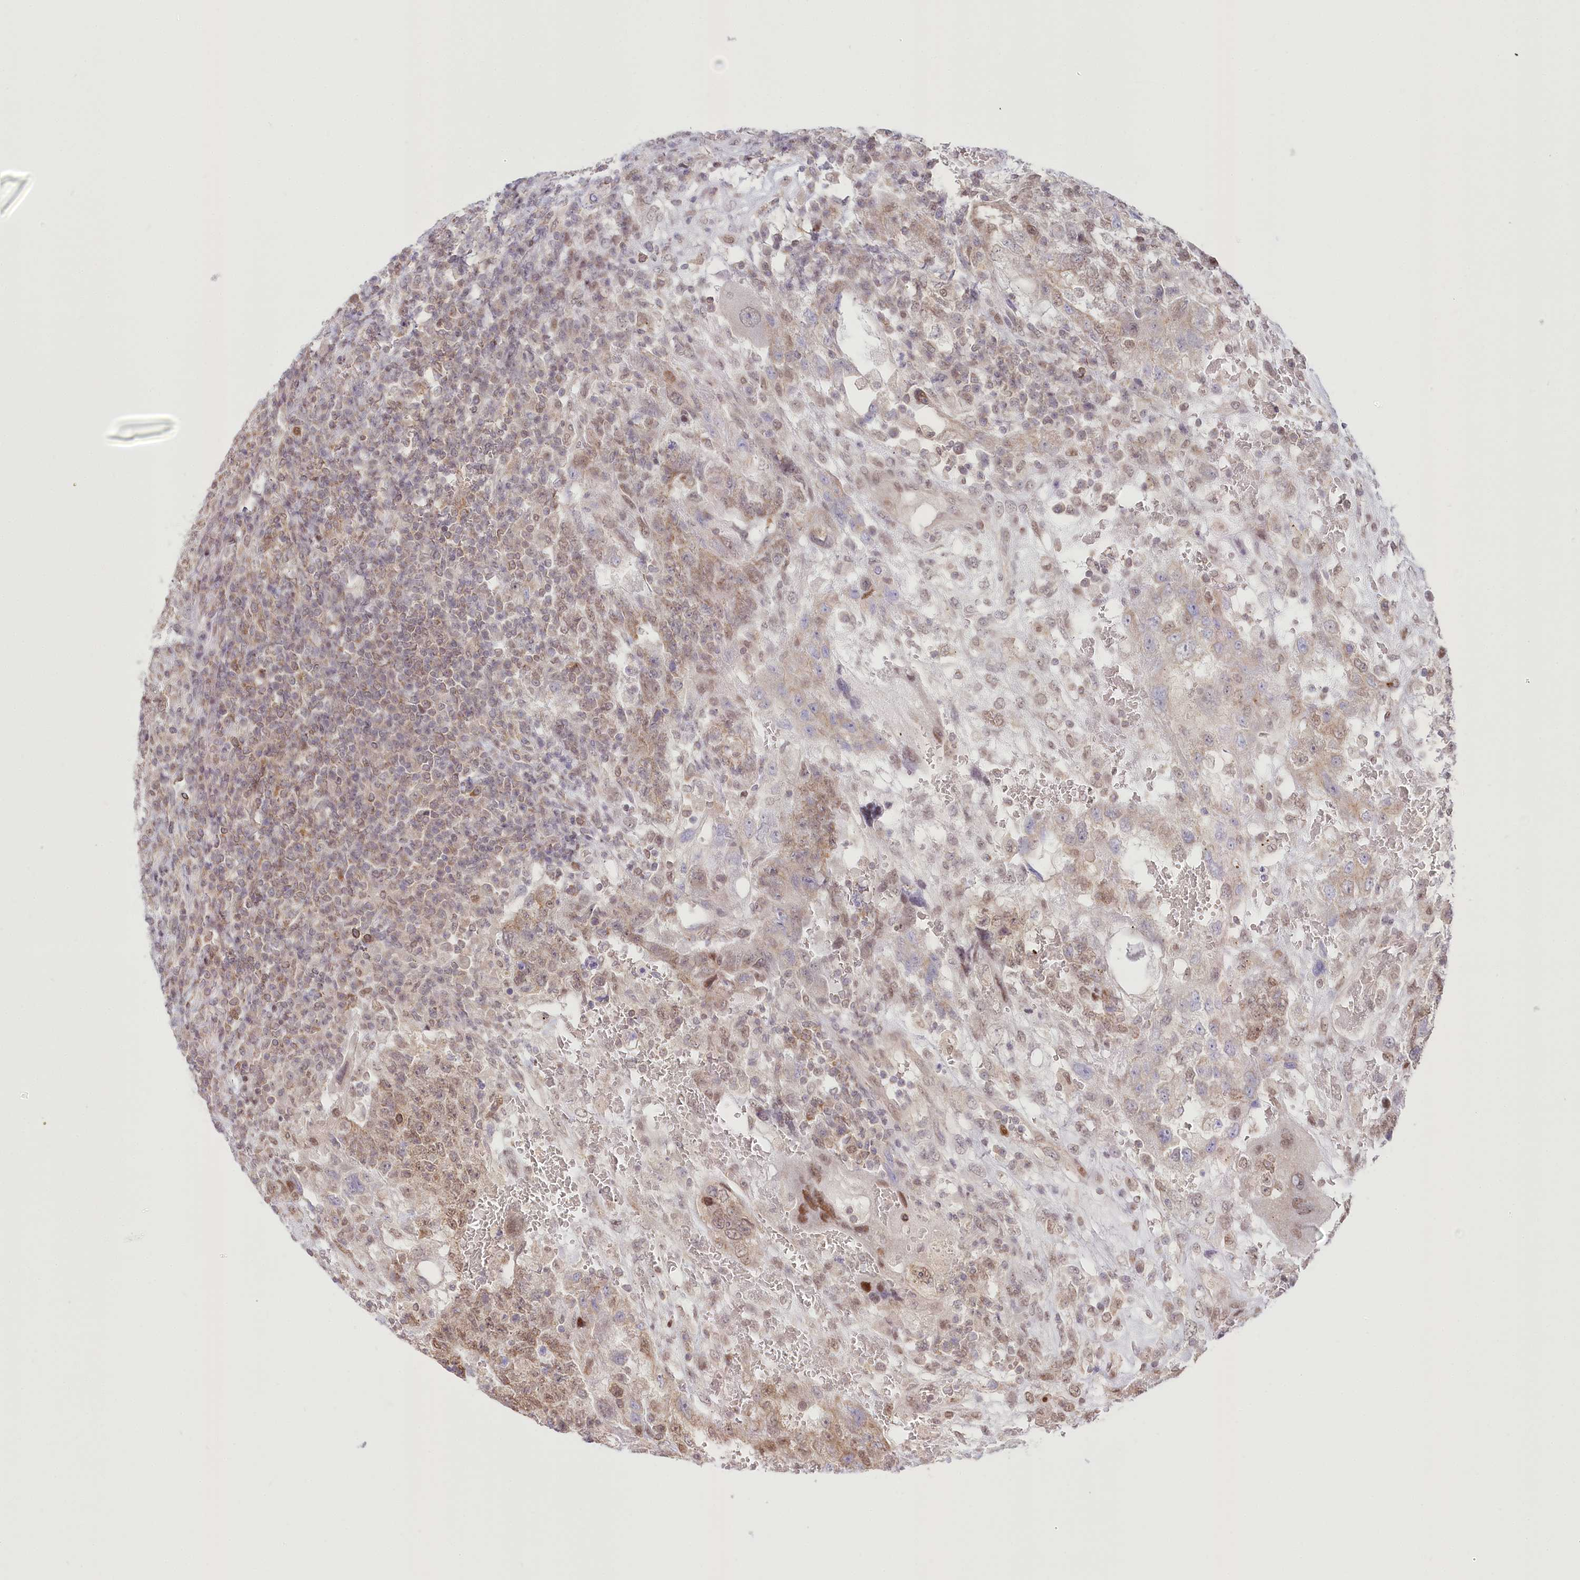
{"staining": {"intensity": "weak", "quantity": "25%-75%", "location": "cytoplasmic/membranous,nuclear"}, "tissue": "testis cancer", "cell_type": "Tumor cells", "image_type": "cancer", "snomed": [{"axis": "morphology", "description": "Carcinoma, Embryonal, NOS"}, {"axis": "topography", "description": "Testis"}], "caption": "A brown stain highlights weak cytoplasmic/membranous and nuclear expression of a protein in testis embryonal carcinoma tumor cells.", "gene": "PYURF", "patient": {"sex": "male", "age": 26}}